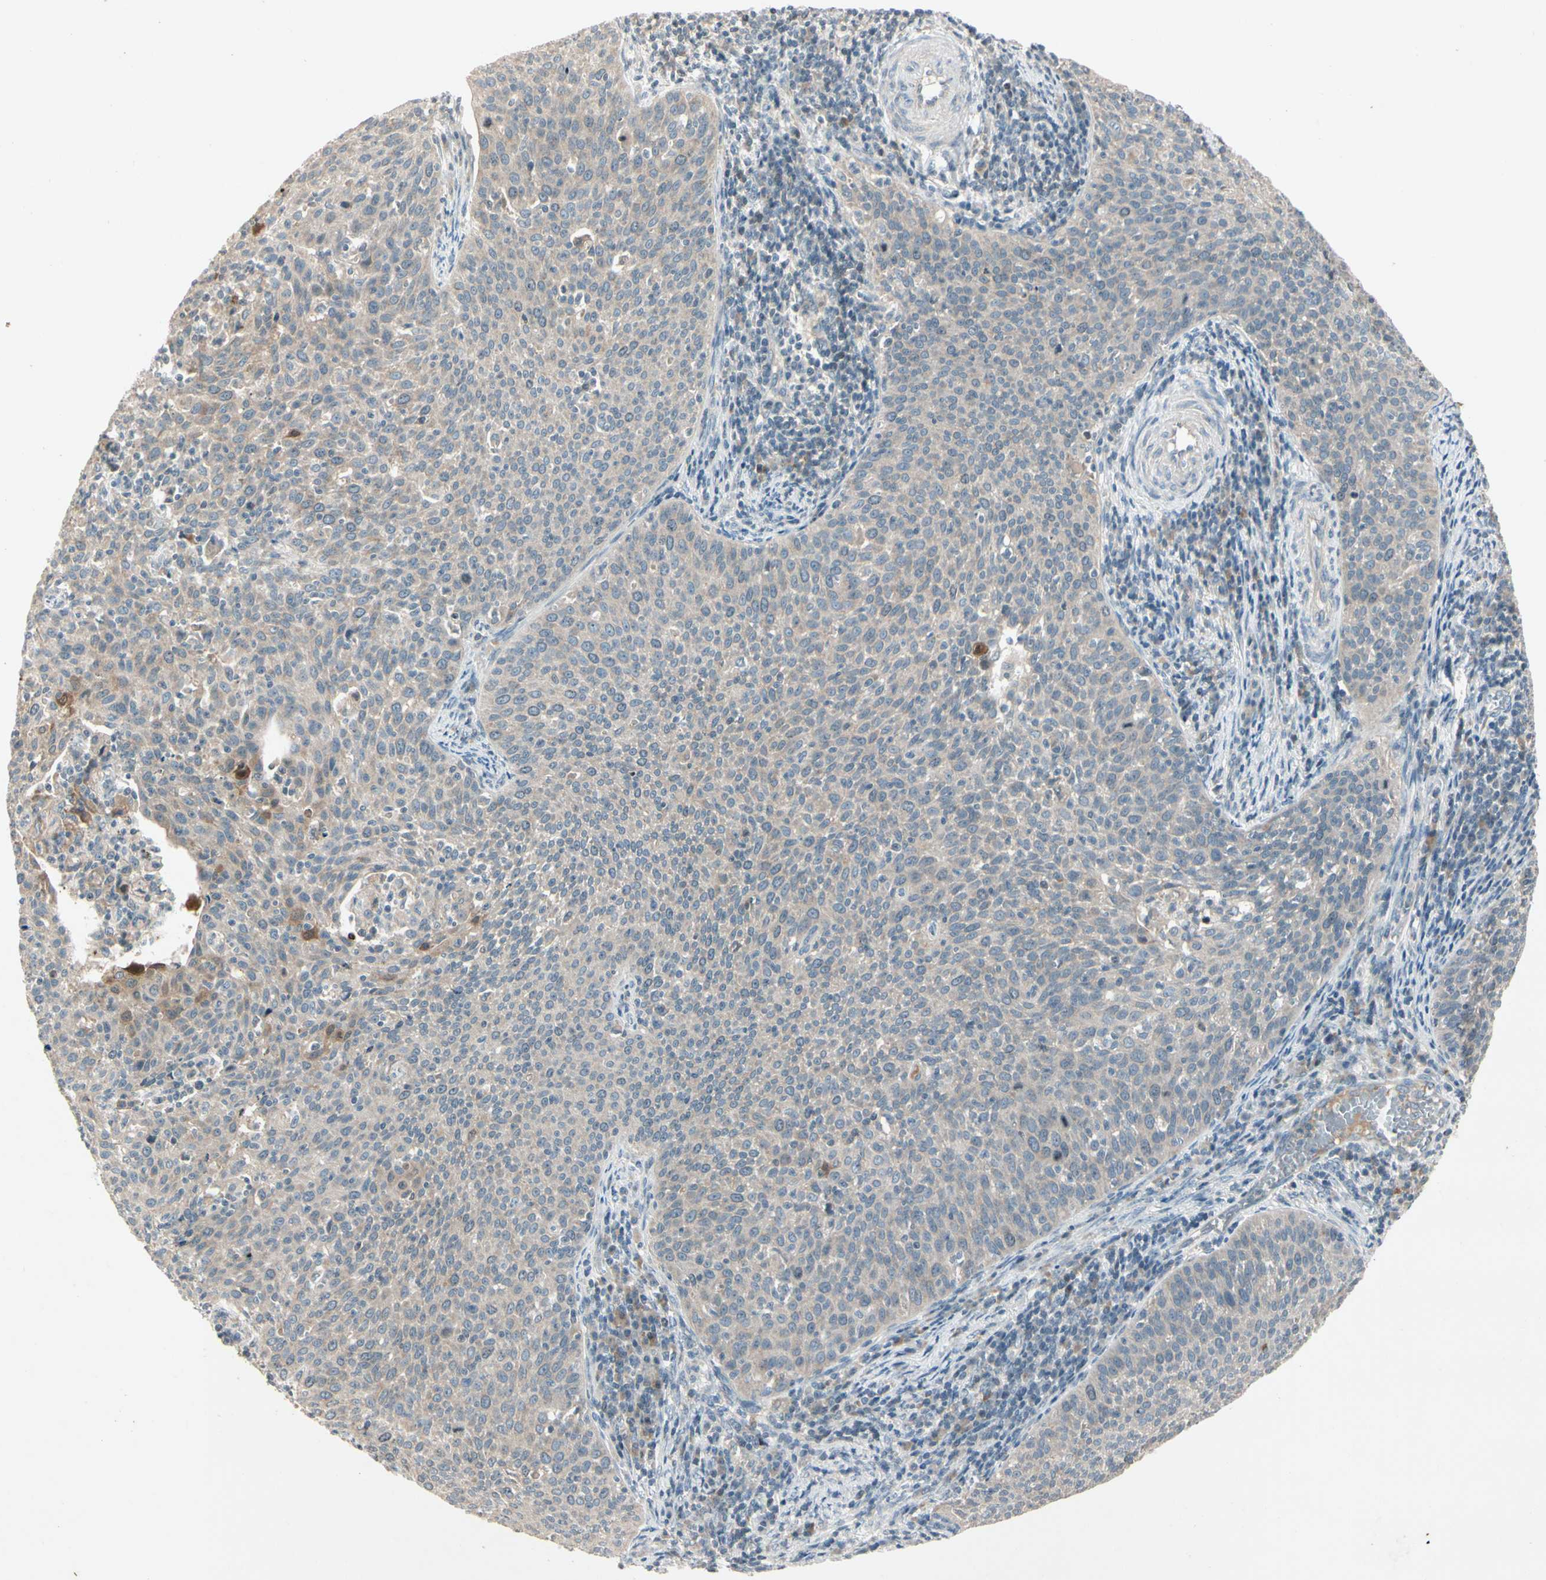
{"staining": {"intensity": "weak", "quantity": ">75%", "location": "cytoplasmic/membranous"}, "tissue": "cervical cancer", "cell_type": "Tumor cells", "image_type": "cancer", "snomed": [{"axis": "morphology", "description": "Squamous cell carcinoma, NOS"}, {"axis": "topography", "description": "Cervix"}], "caption": "This is a photomicrograph of immunohistochemistry staining of cervical cancer (squamous cell carcinoma), which shows weak expression in the cytoplasmic/membranous of tumor cells.", "gene": "ICAM5", "patient": {"sex": "female", "age": 38}}